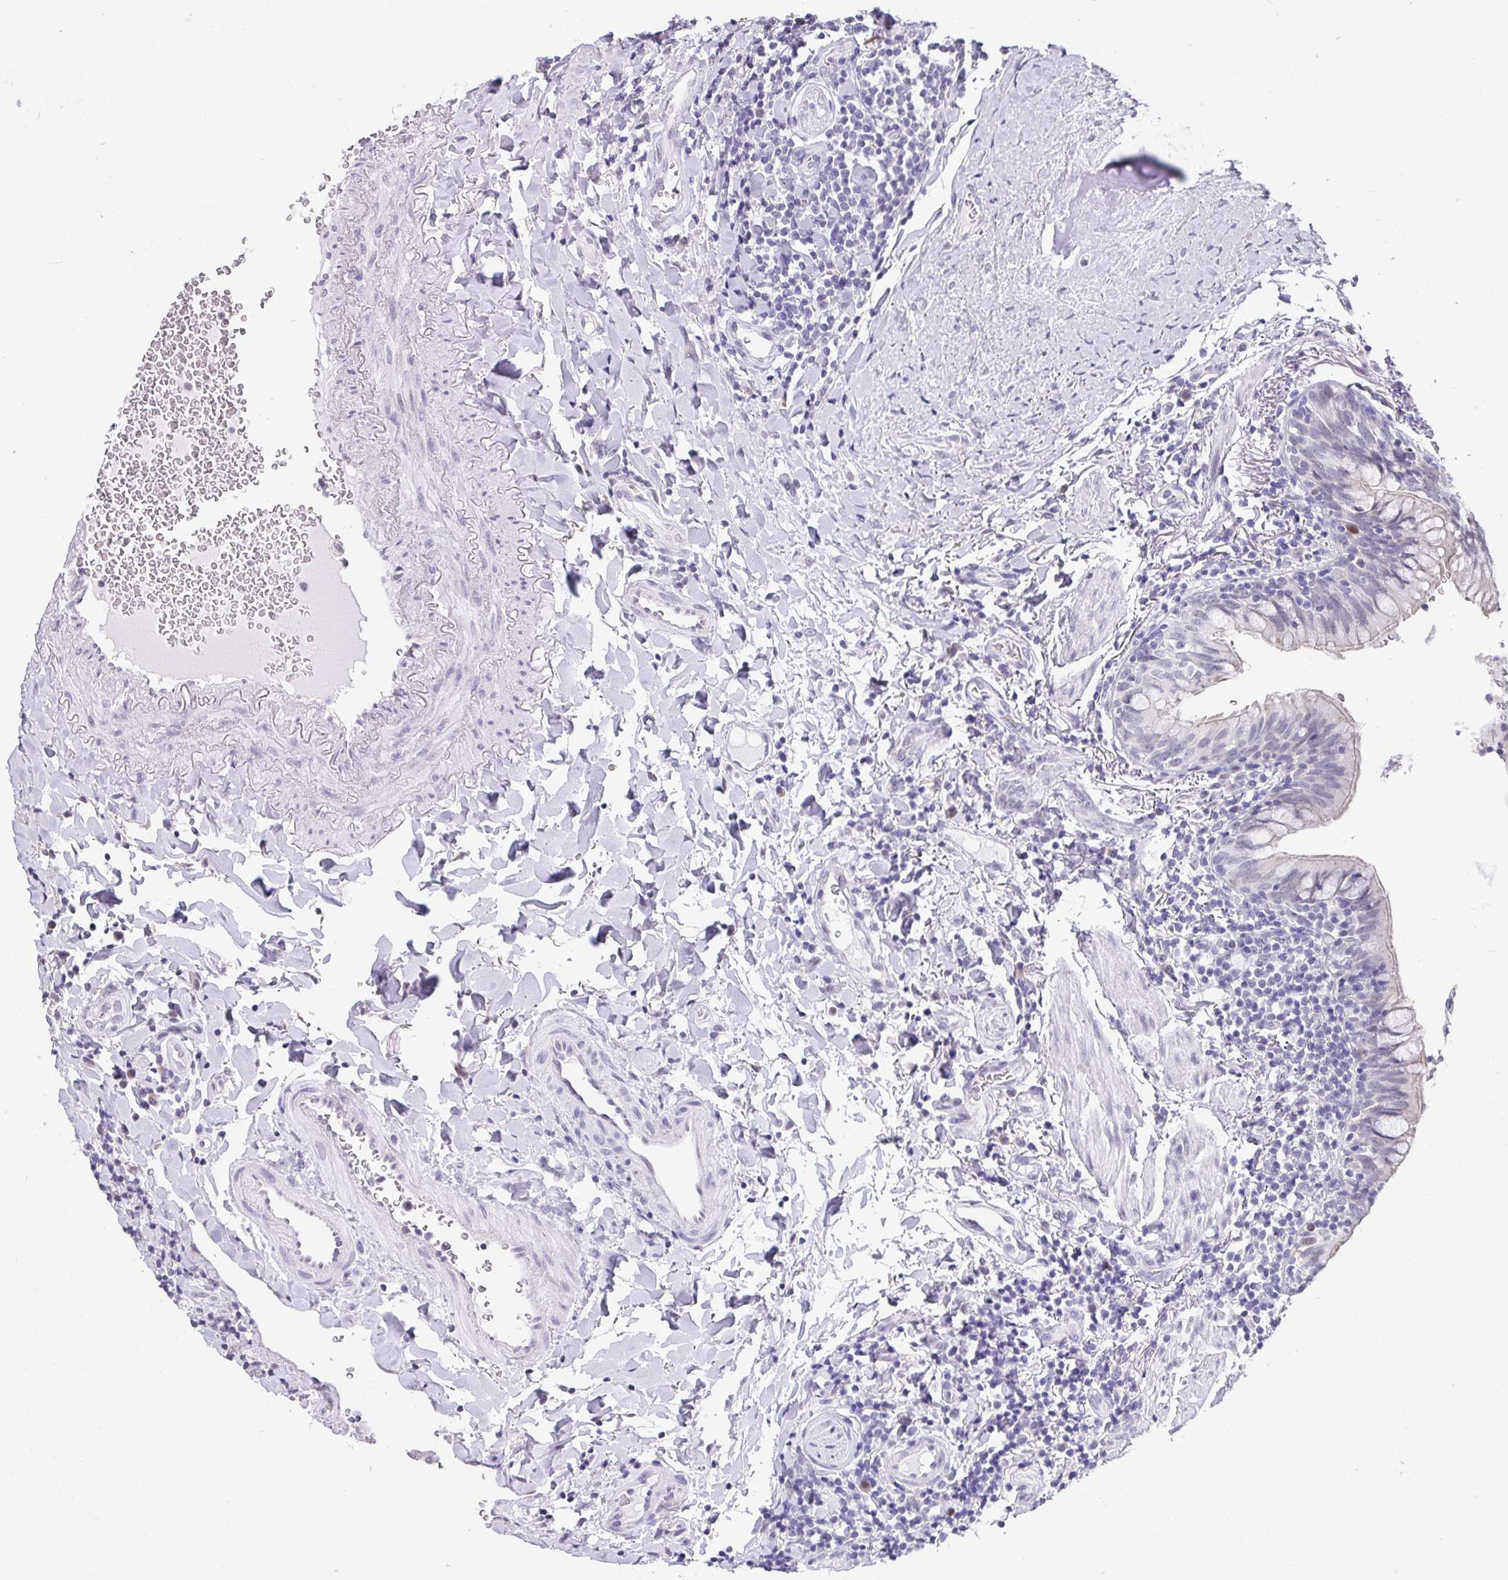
{"staining": {"intensity": "negative", "quantity": "none", "location": "none"}, "tissue": "lymphoma", "cell_type": "Tumor cells", "image_type": "cancer", "snomed": [{"axis": "morphology", "description": "Malignant lymphoma, non-Hodgkin's type, Low grade"}, {"axis": "topography", "description": "Lung"}], "caption": "The photomicrograph shows no significant positivity in tumor cells of low-grade malignant lymphoma, non-Hodgkin's type.", "gene": "ANLN", "patient": {"sex": "female", "age": 71}}